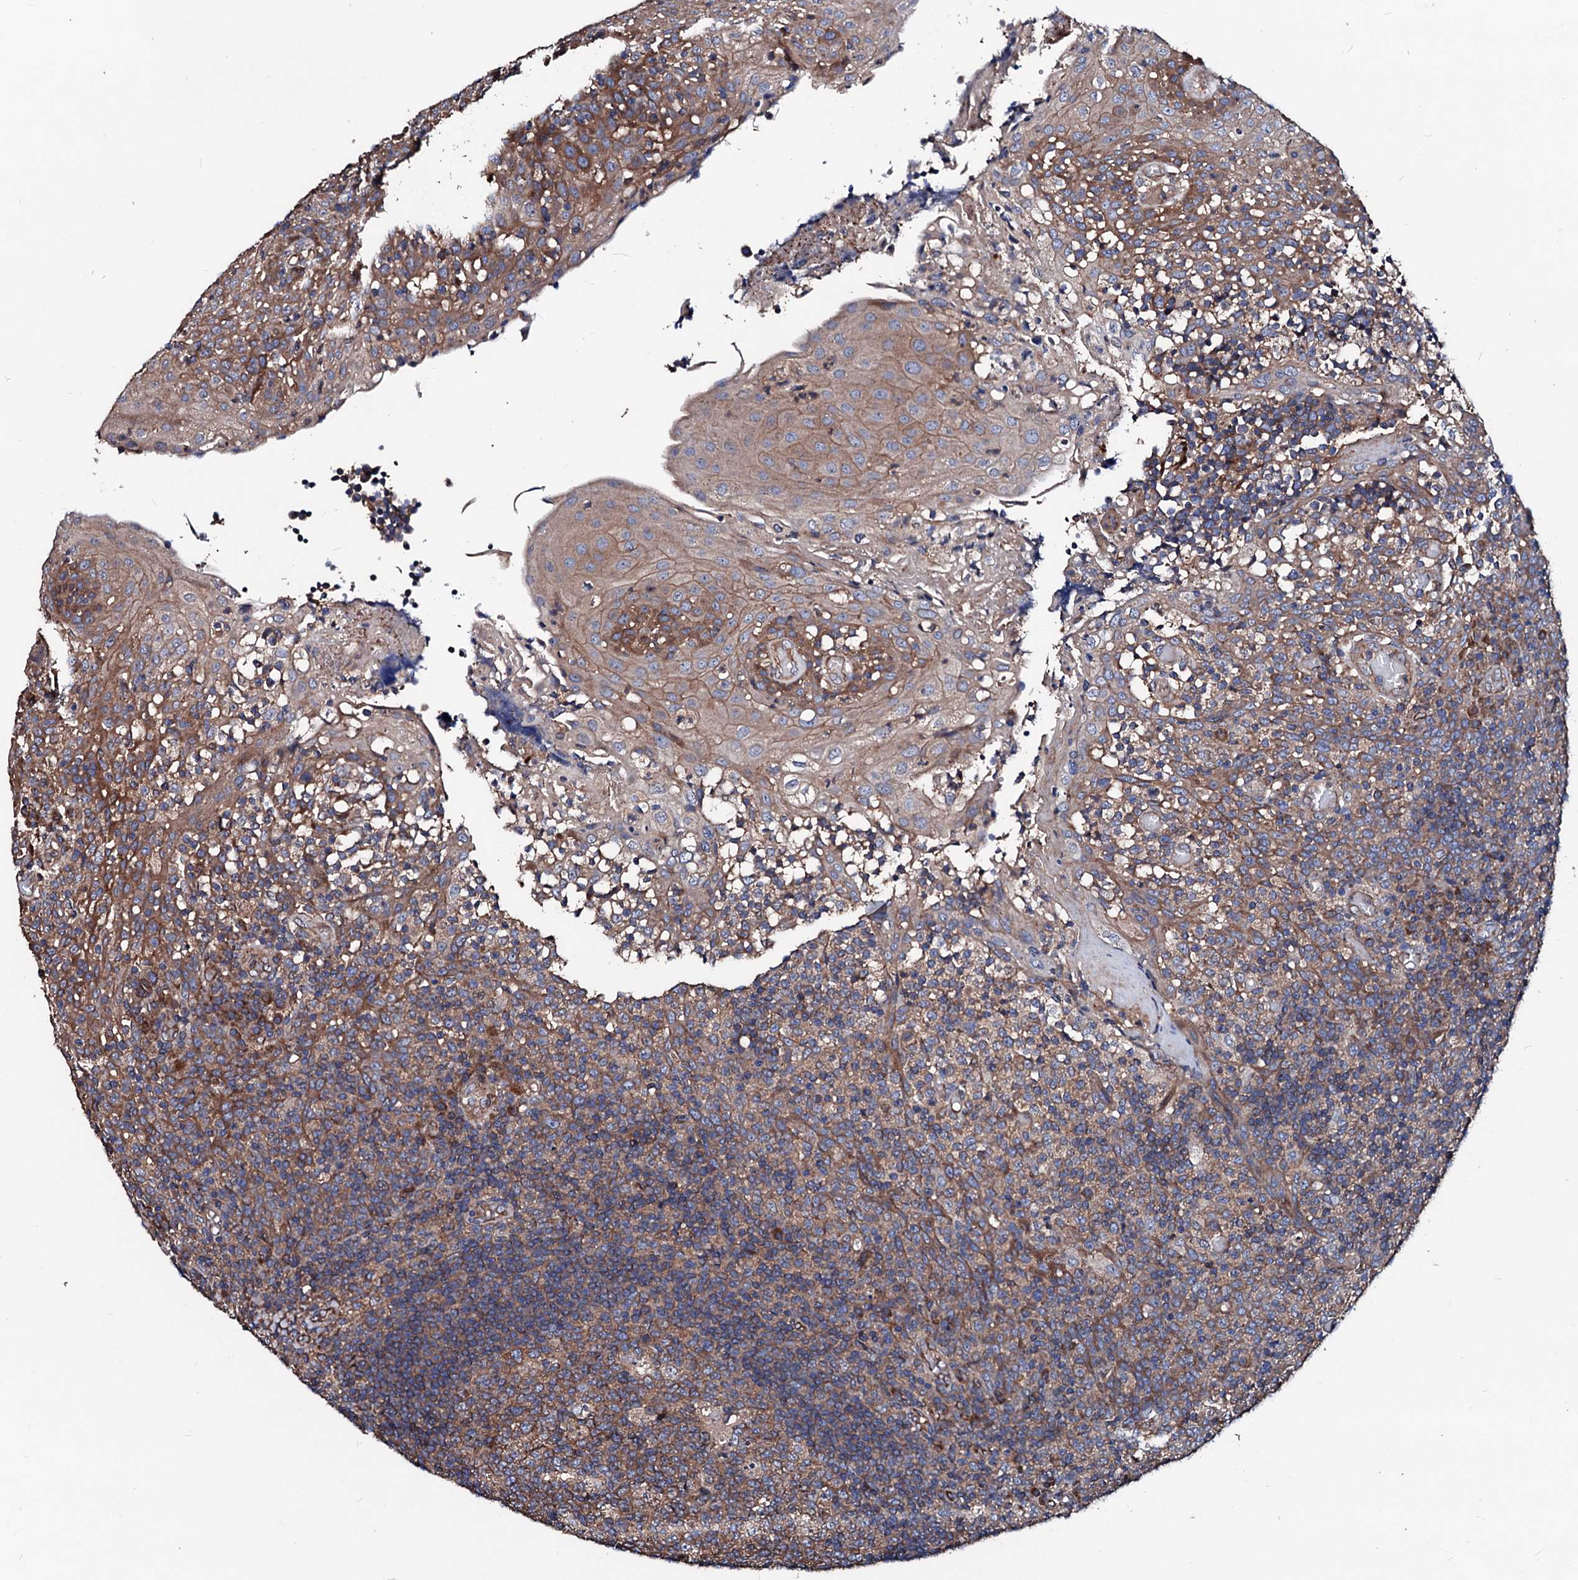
{"staining": {"intensity": "moderate", "quantity": ">75%", "location": "cytoplasmic/membranous"}, "tissue": "tonsil", "cell_type": "Germinal center cells", "image_type": "normal", "snomed": [{"axis": "morphology", "description": "Normal tissue, NOS"}, {"axis": "topography", "description": "Tonsil"}], "caption": "A micrograph of human tonsil stained for a protein exhibits moderate cytoplasmic/membranous brown staining in germinal center cells. (Brightfield microscopy of DAB IHC at high magnification).", "gene": "TBCEL", "patient": {"sex": "female", "age": 19}}